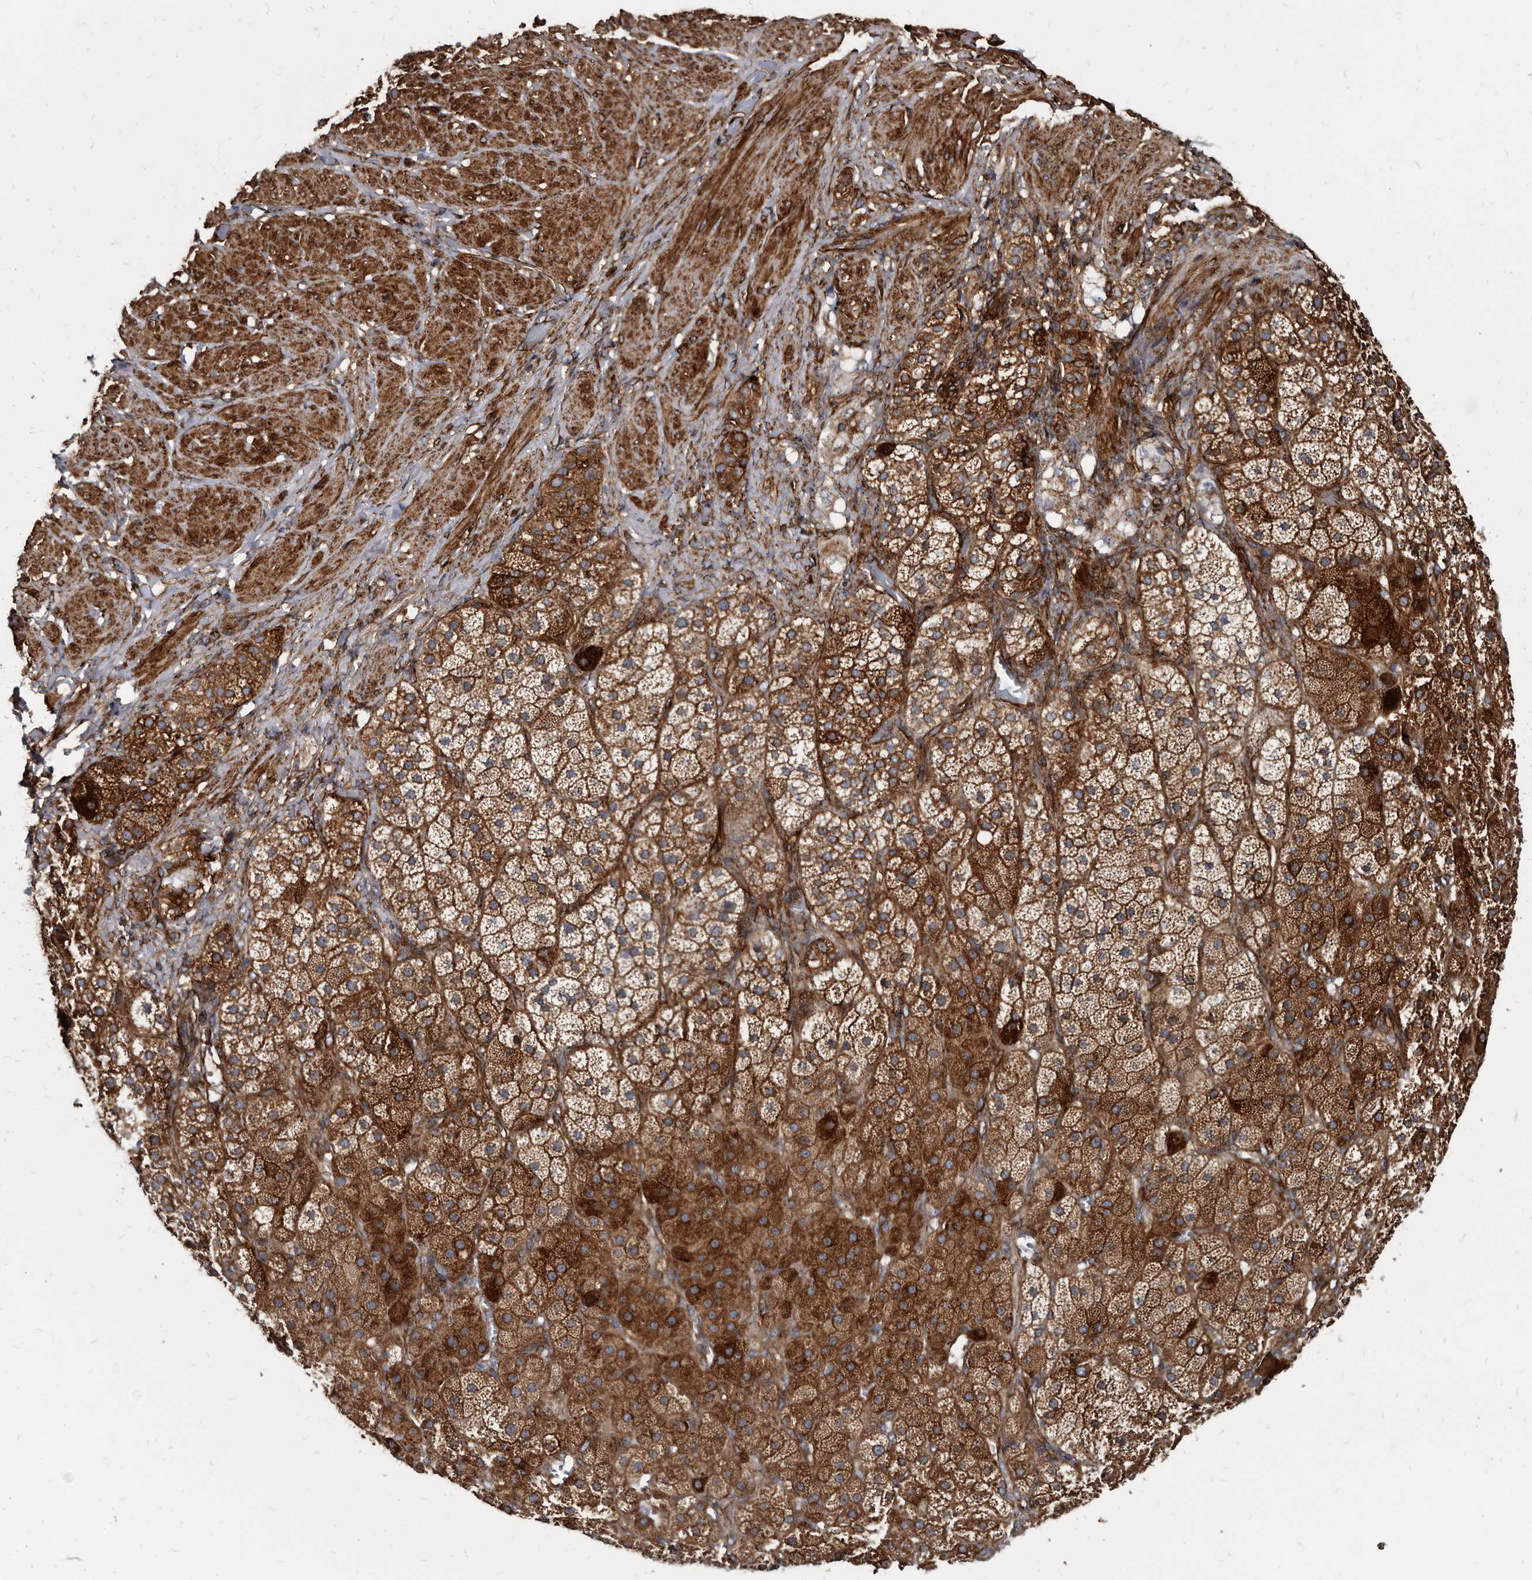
{"staining": {"intensity": "strong", "quantity": ">75%", "location": "cytoplasmic/membranous"}, "tissue": "adrenal gland", "cell_type": "Glandular cells", "image_type": "normal", "snomed": [{"axis": "morphology", "description": "Normal tissue, NOS"}, {"axis": "topography", "description": "Adrenal gland"}], "caption": "Glandular cells demonstrate high levels of strong cytoplasmic/membranous staining in approximately >75% of cells in unremarkable human adrenal gland.", "gene": "KCTD20", "patient": {"sex": "male", "age": 57}}